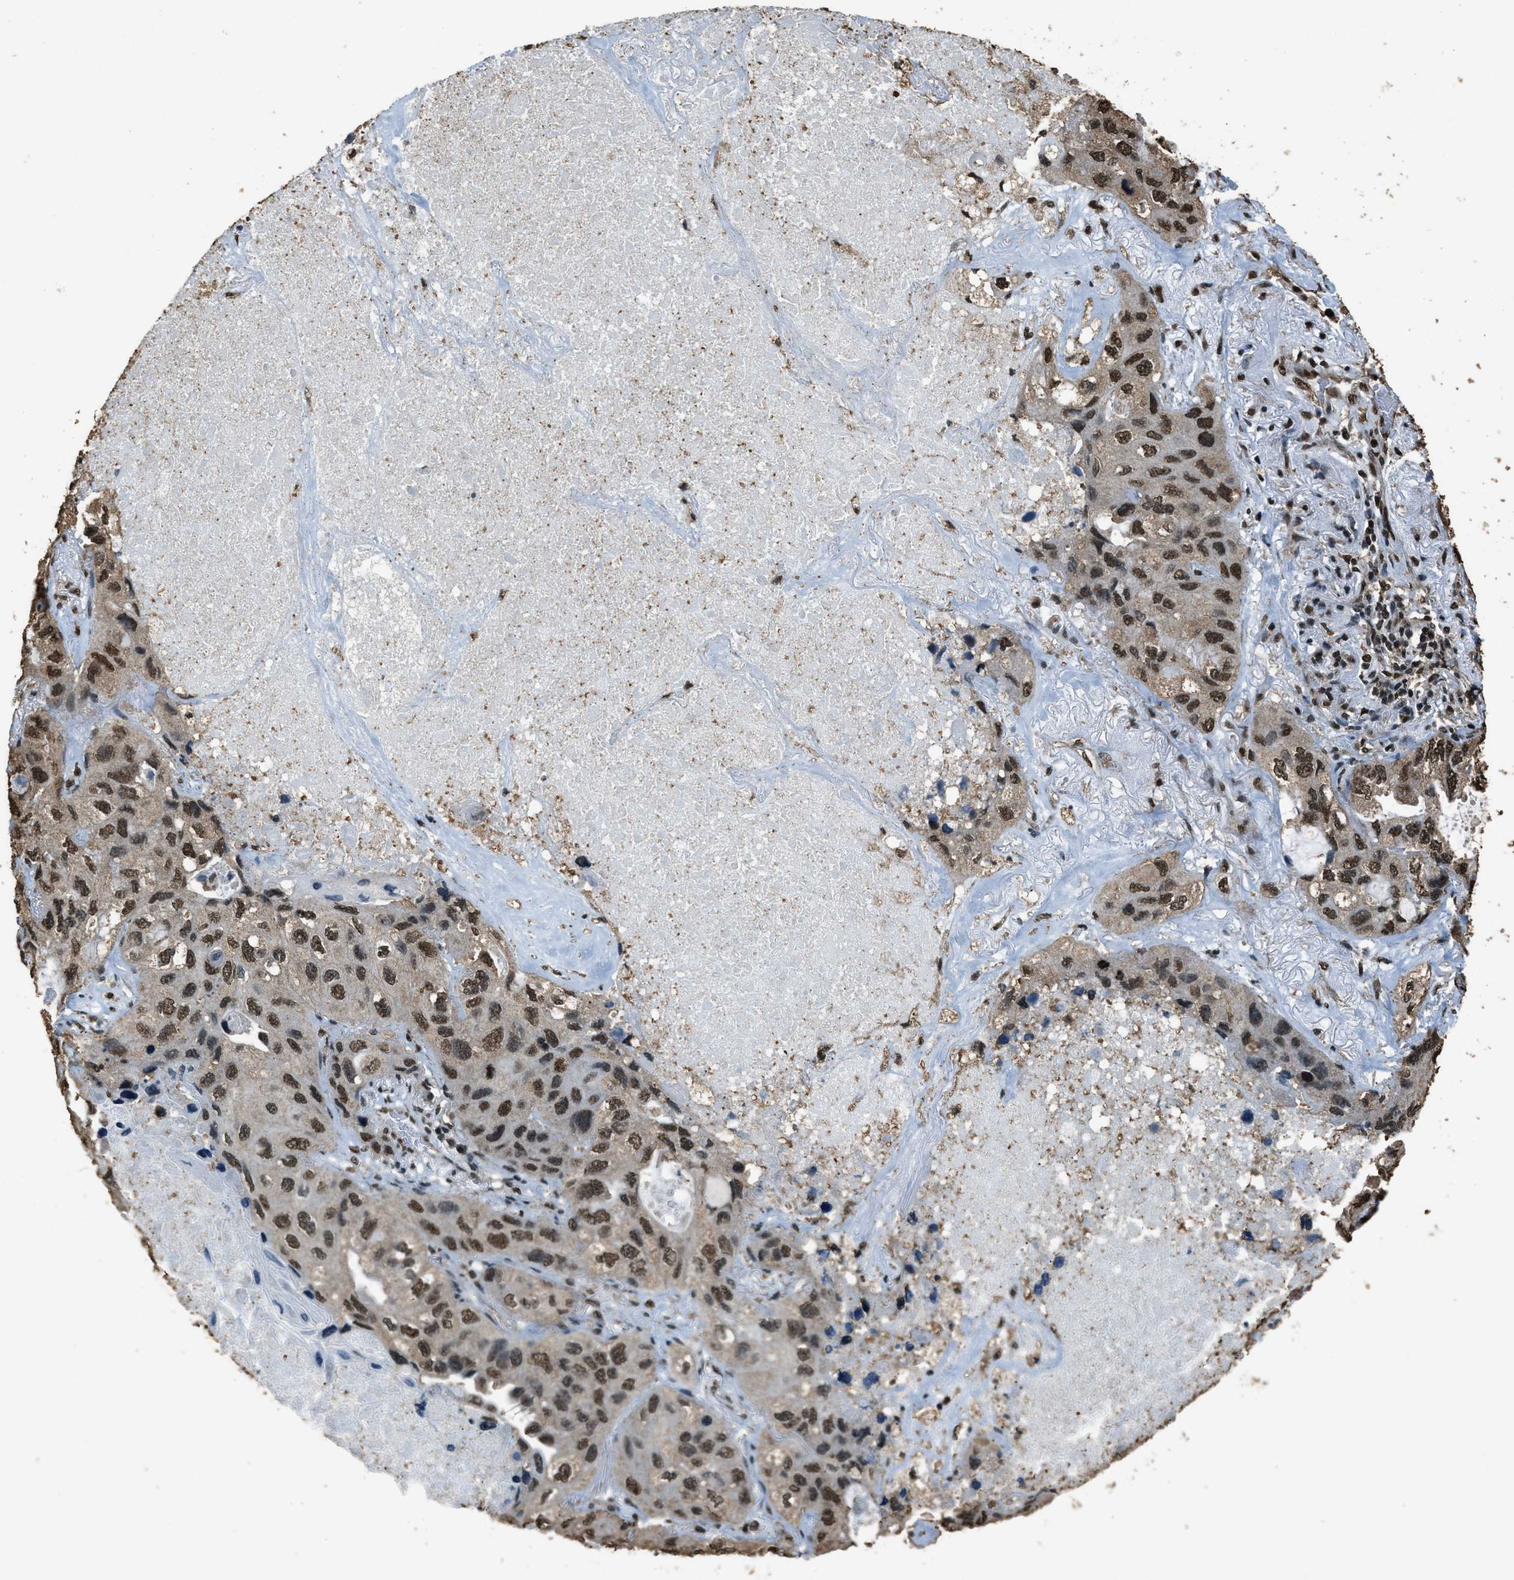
{"staining": {"intensity": "strong", "quantity": ">75%", "location": "nuclear"}, "tissue": "lung cancer", "cell_type": "Tumor cells", "image_type": "cancer", "snomed": [{"axis": "morphology", "description": "Squamous cell carcinoma, NOS"}, {"axis": "topography", "description": "Lung"}], "caption": "Immunohistochemical staining of human lung cancer shows strong nuclear protein expression in about >75% of tumor cells. (DAB (3,3'-diaminobenzidine) IHC, brown staining for protein, blue staining for nuclei).", "gene": "MYB", "patient": {"sex": "female", "age": 73}}